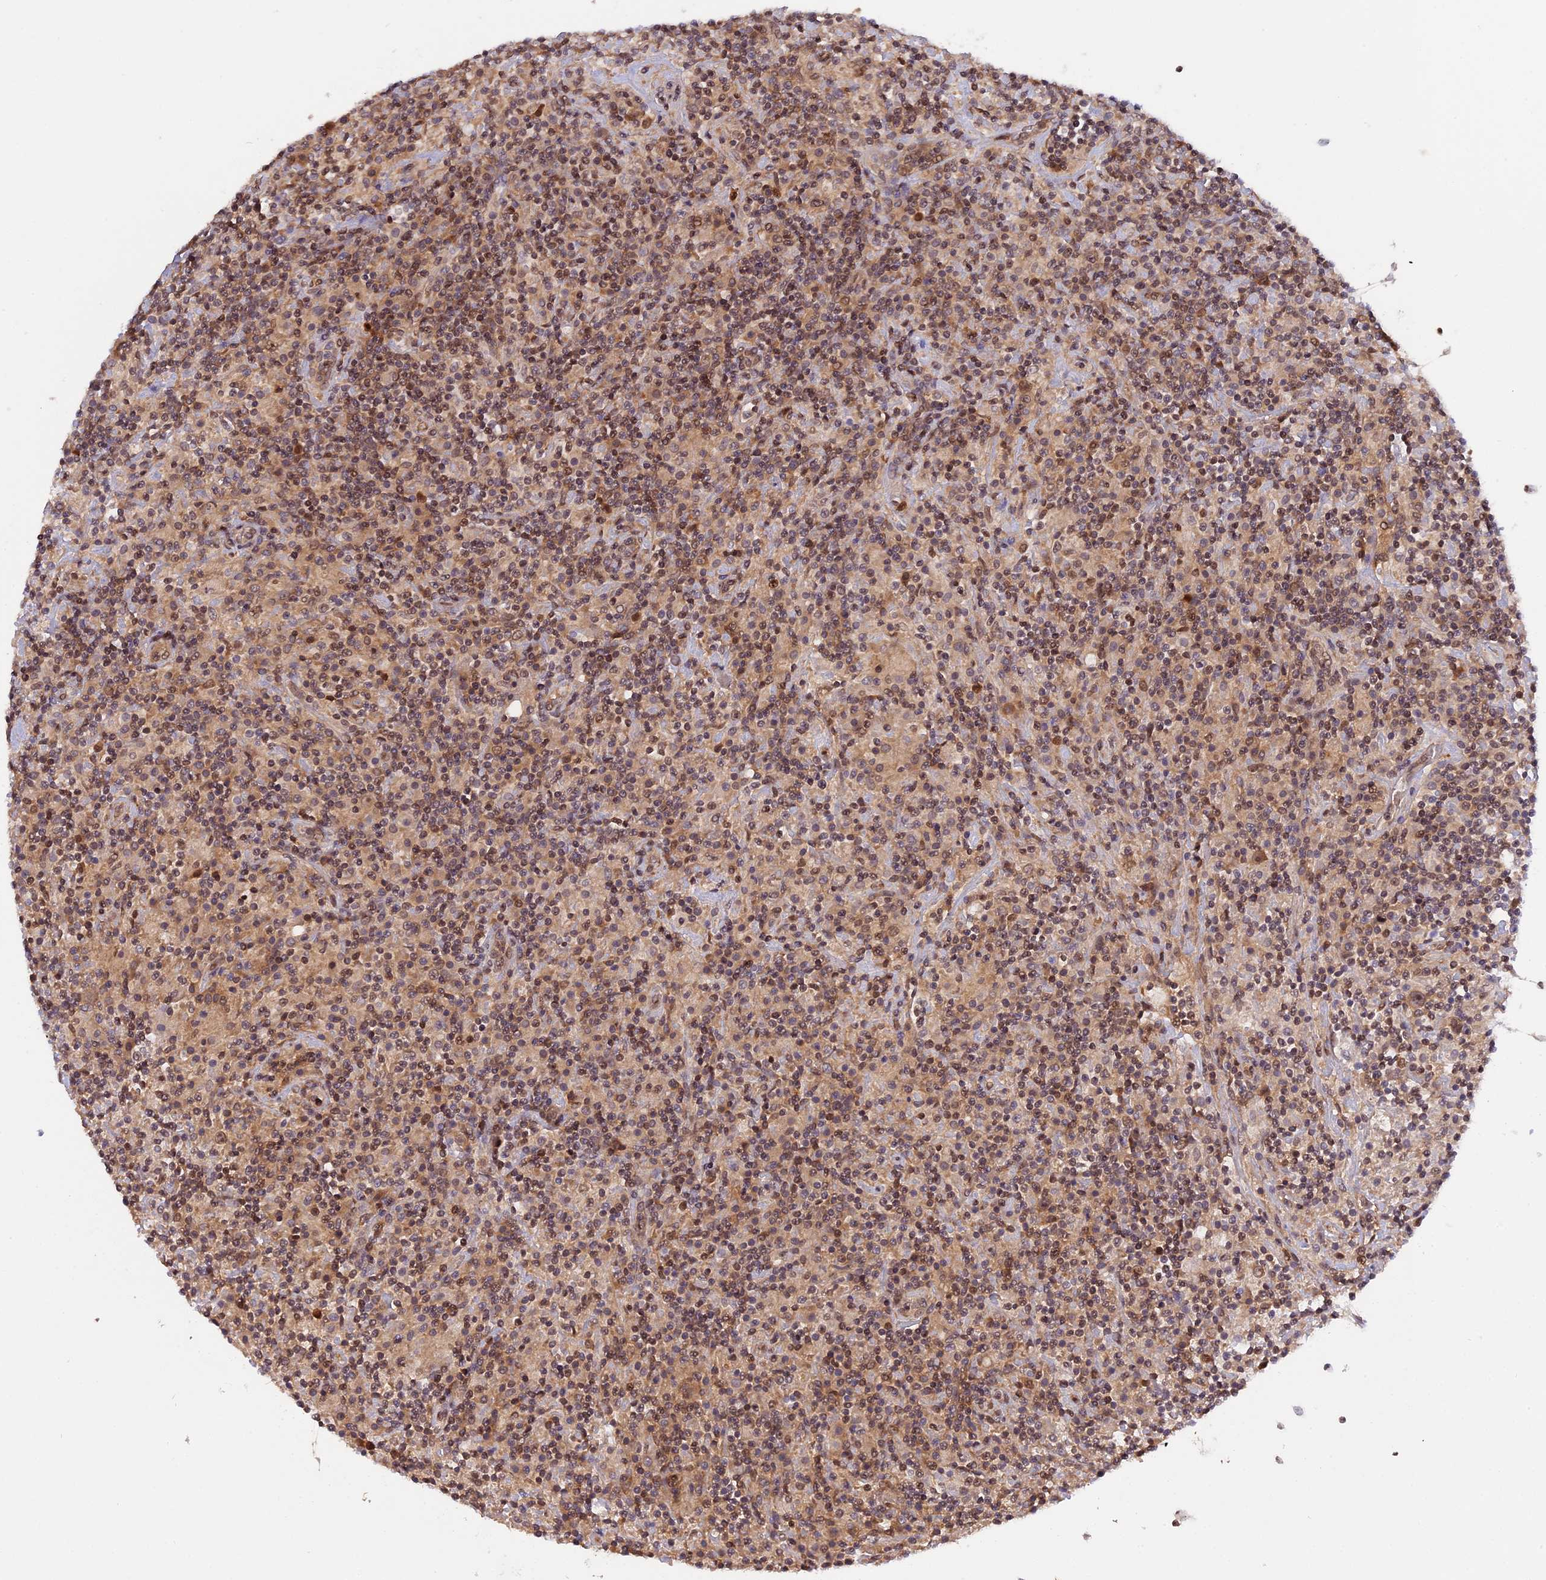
{"staining": {"intensity": "negative", "quantity": "none", "location": "none"}, "tissue": "lymphoma", "cell_type": "Tumor cells", "image_type": "cancer", "snomed": [{"axis": "morphology", "description": "Hodgkin's disease, NOS"}, {"axis": "topography", "description": "Lymph node"}], "caption": "Immunohistochemistry (IHC) image of lymphoma stained for a protein (brown), which displays no staining in tumor cells. Nuclei are stained in blue.", "gene": "ZNF428", "patient": {"sex": "male", "age": 70}}